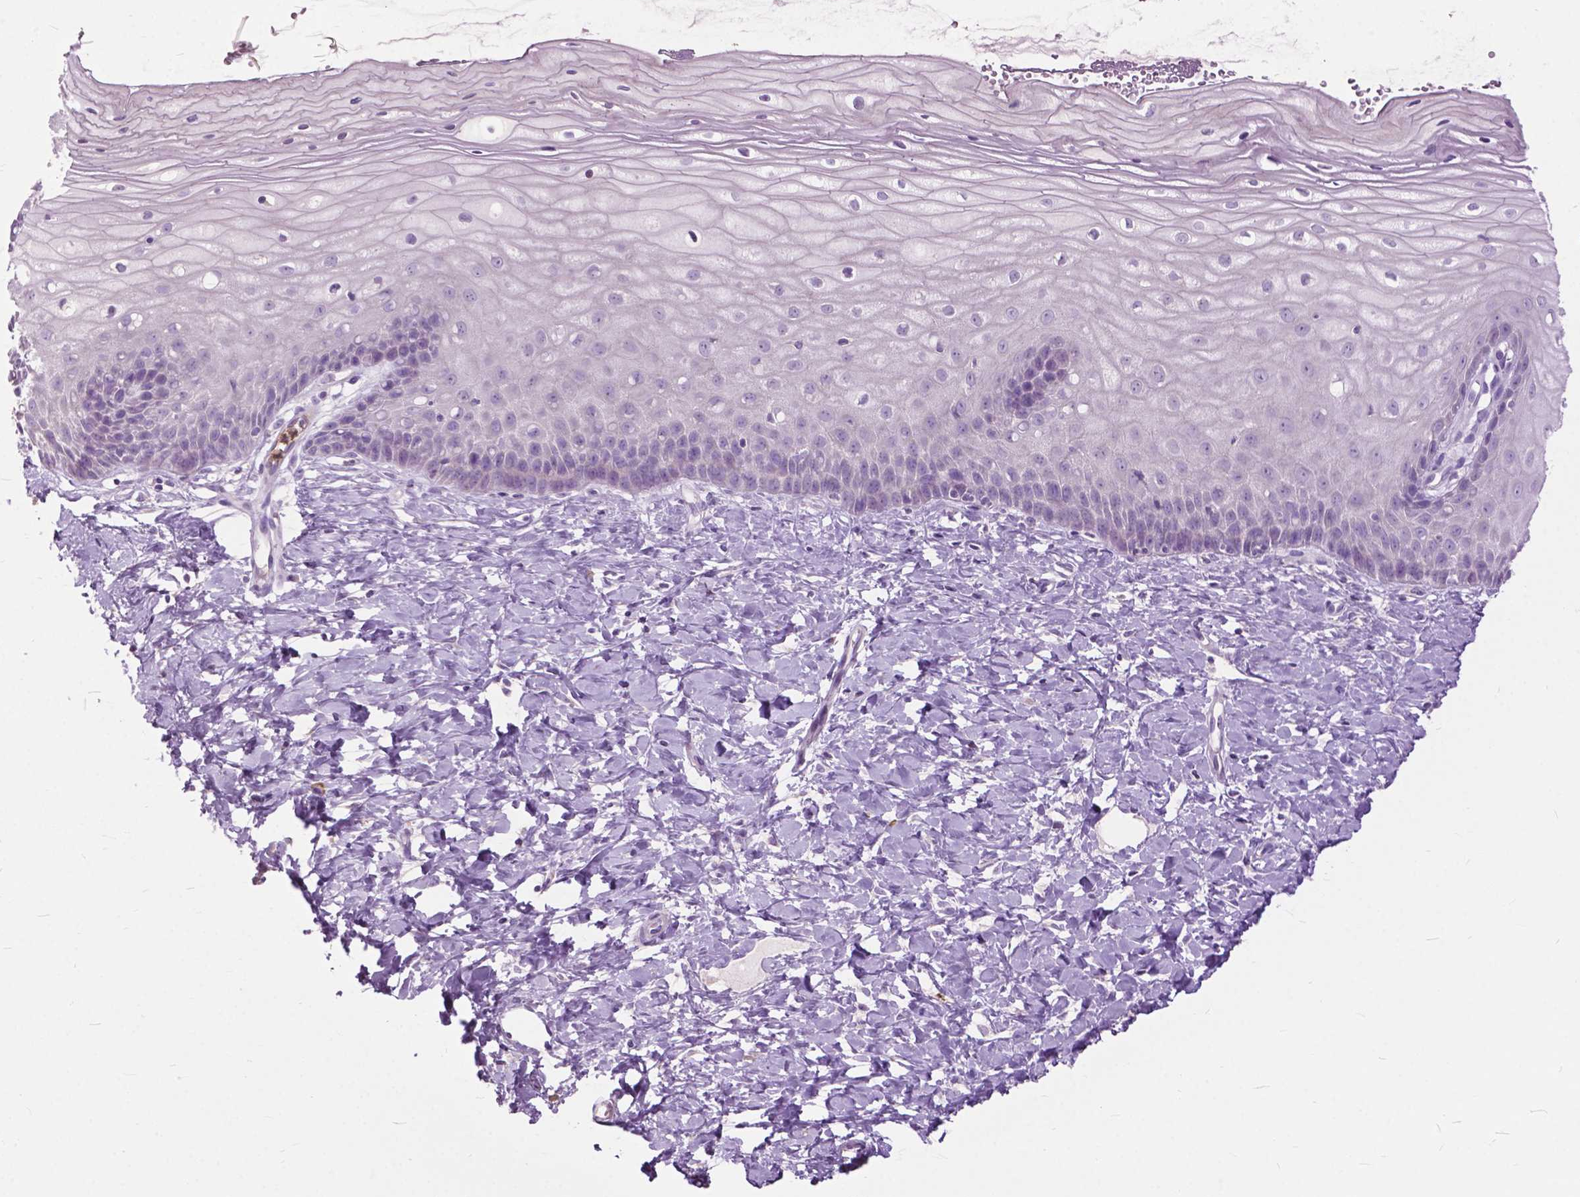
{"staining": {"intensity": "negative", "quantity": "none", "location": "none"}, "tissue": "cervix", "cell_type": "Glandular cells", "image_type": "normal", "snomed": [{"axis": "morphology", "description": "Normal tissue, NOS"}, {"axis": "topography", "description": "Cervix"}], "caption": "Immunohistochemistry of unremarkable human cervix displays no positivity in glandular cells.", "gene": "PRR35", "patient": {"sex": "female", "age": 37}}